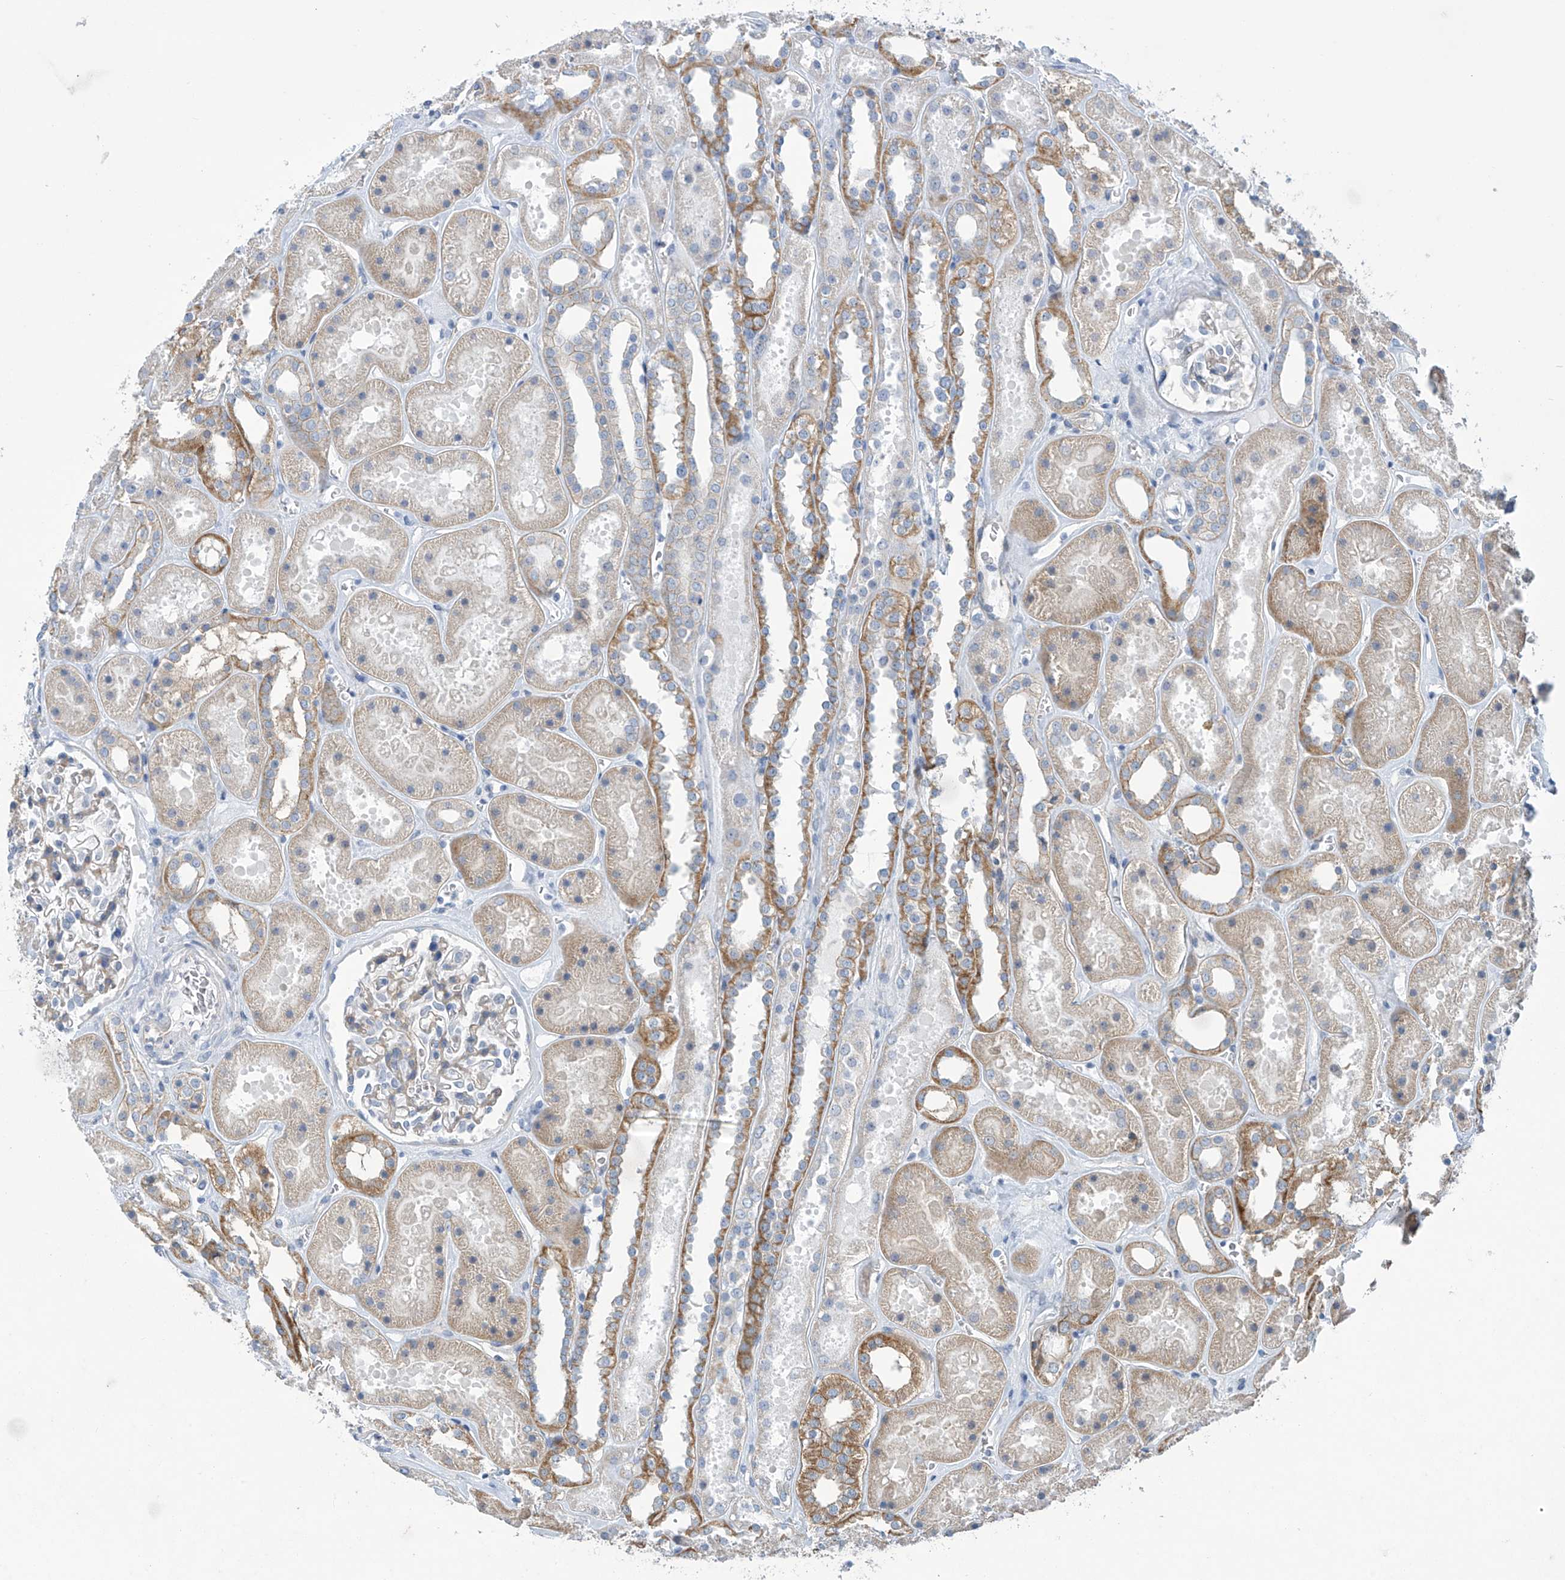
{"staining": {"intensity": "weak", "quantity": ">75%", "location": "cytoplasmic/membranous"}, "tissue": "kidney", "cell_type": "Cells in glomeruli", "image_type": "normal", "snomed": [{"axis": "morphology", "description": "Normal tissue, NOS"}, {"axis": "topography", "description": "Kidney"}], "caption": "DAB immunohistochemical staining of benign human kidney demonstrates weak cytoplasmic/membranous protein staining in about >75% of cells in glomeruli. (DAB (3,3'-diaminobenzidine) IHC, brown staining for protein, blue staining for nuclei).", "gene": "ABHD13", "patient": {"sex": "female", "age": 41}}